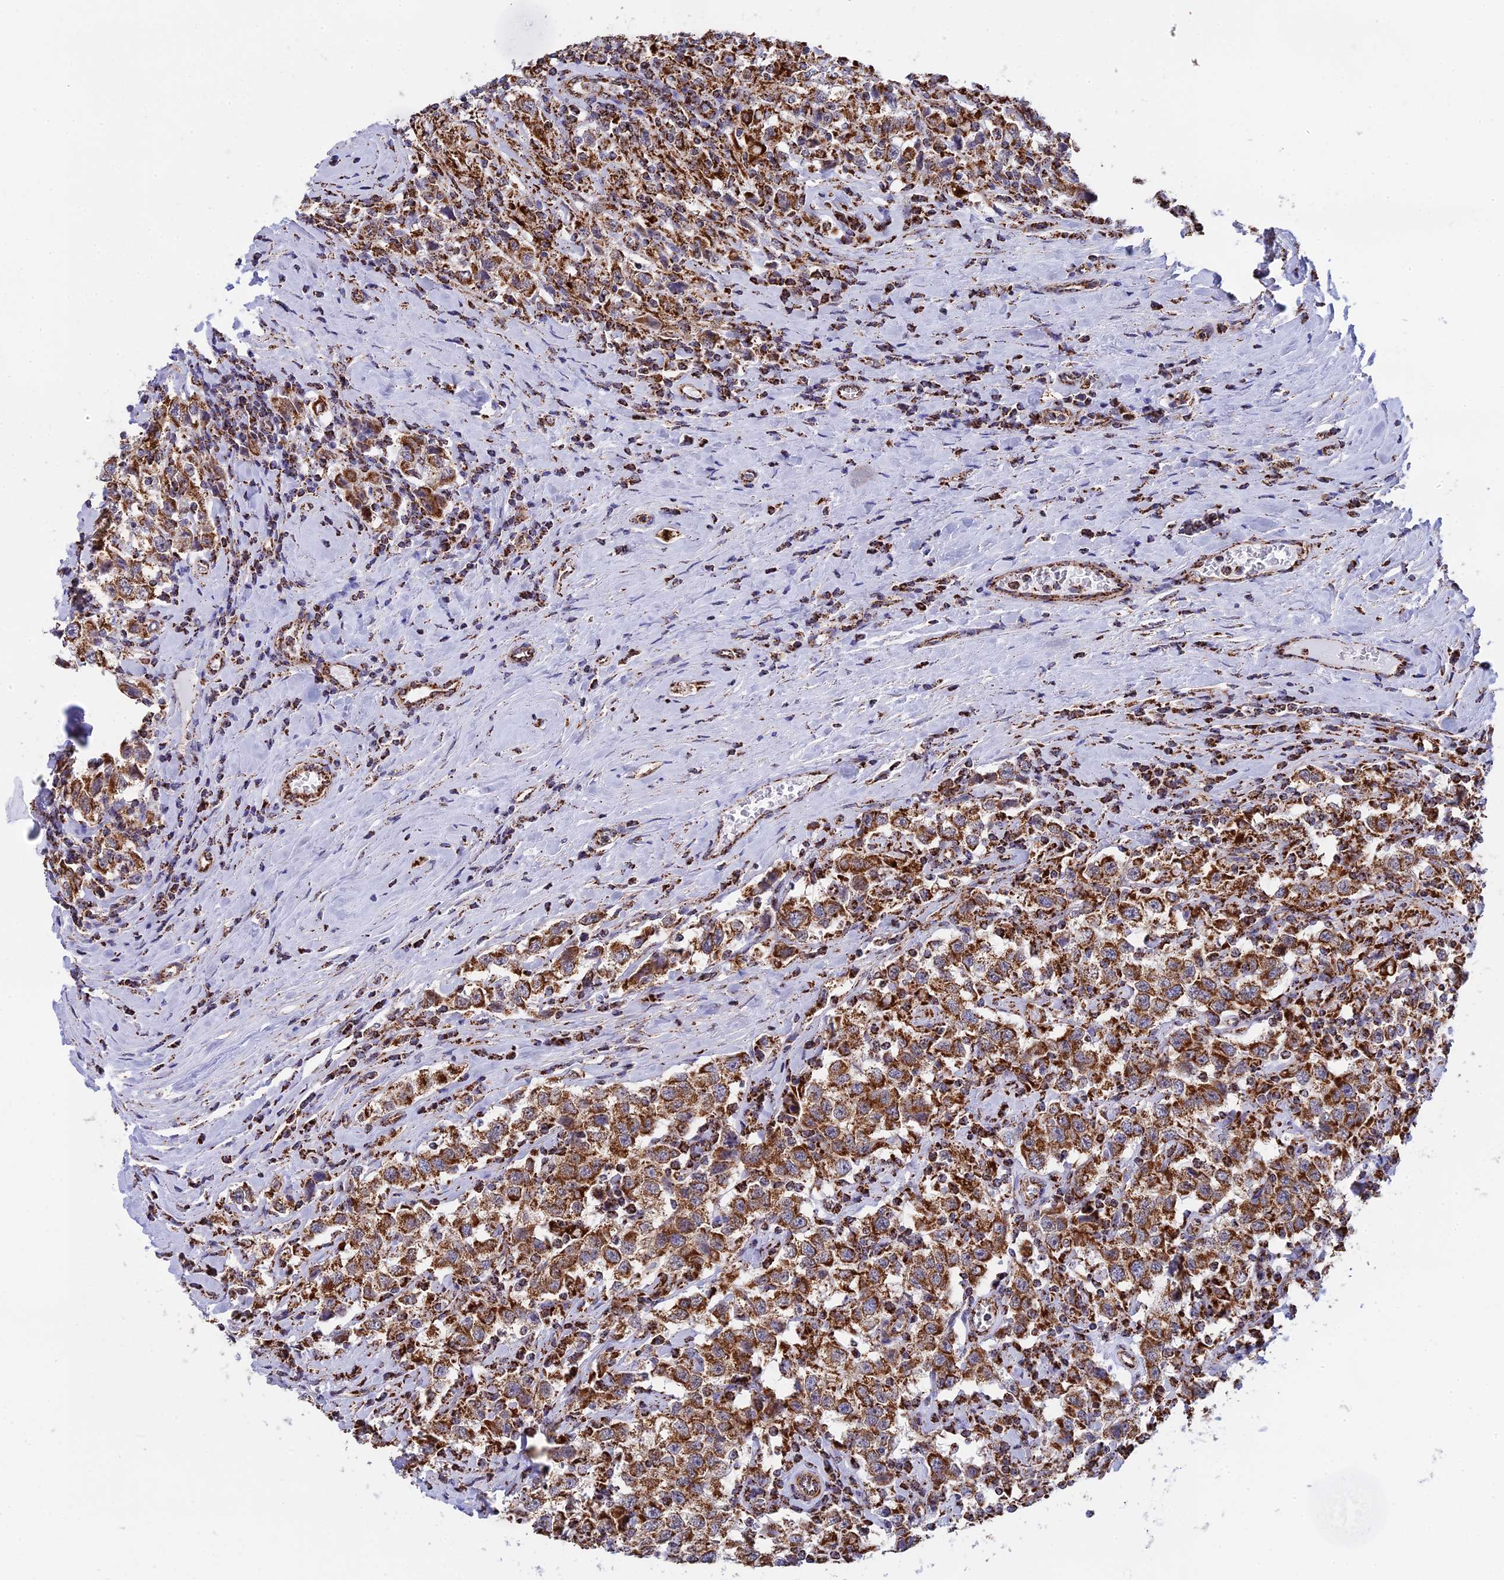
{"staining": {"intensity": "strong", "quantity": ">75%", "location": "cytoplasmic/membranous"}, "tissue": "testis cancer", "cell_type": "Tumor cells", "image_type": "cancer", "snomed": [{"axis": "morphology", "description": "Seminoma, NOS"}, {"axis": "topography", "description": "Testis"}], "caption": "A high-resolution photomicrograph shows IHC staining of seminoma (testis), which shows strong cytoplasmic/membranous staining in about >75% of tumor cells.", "gene": "CDC16", "patient": {"sex": "male", "age": 41}}